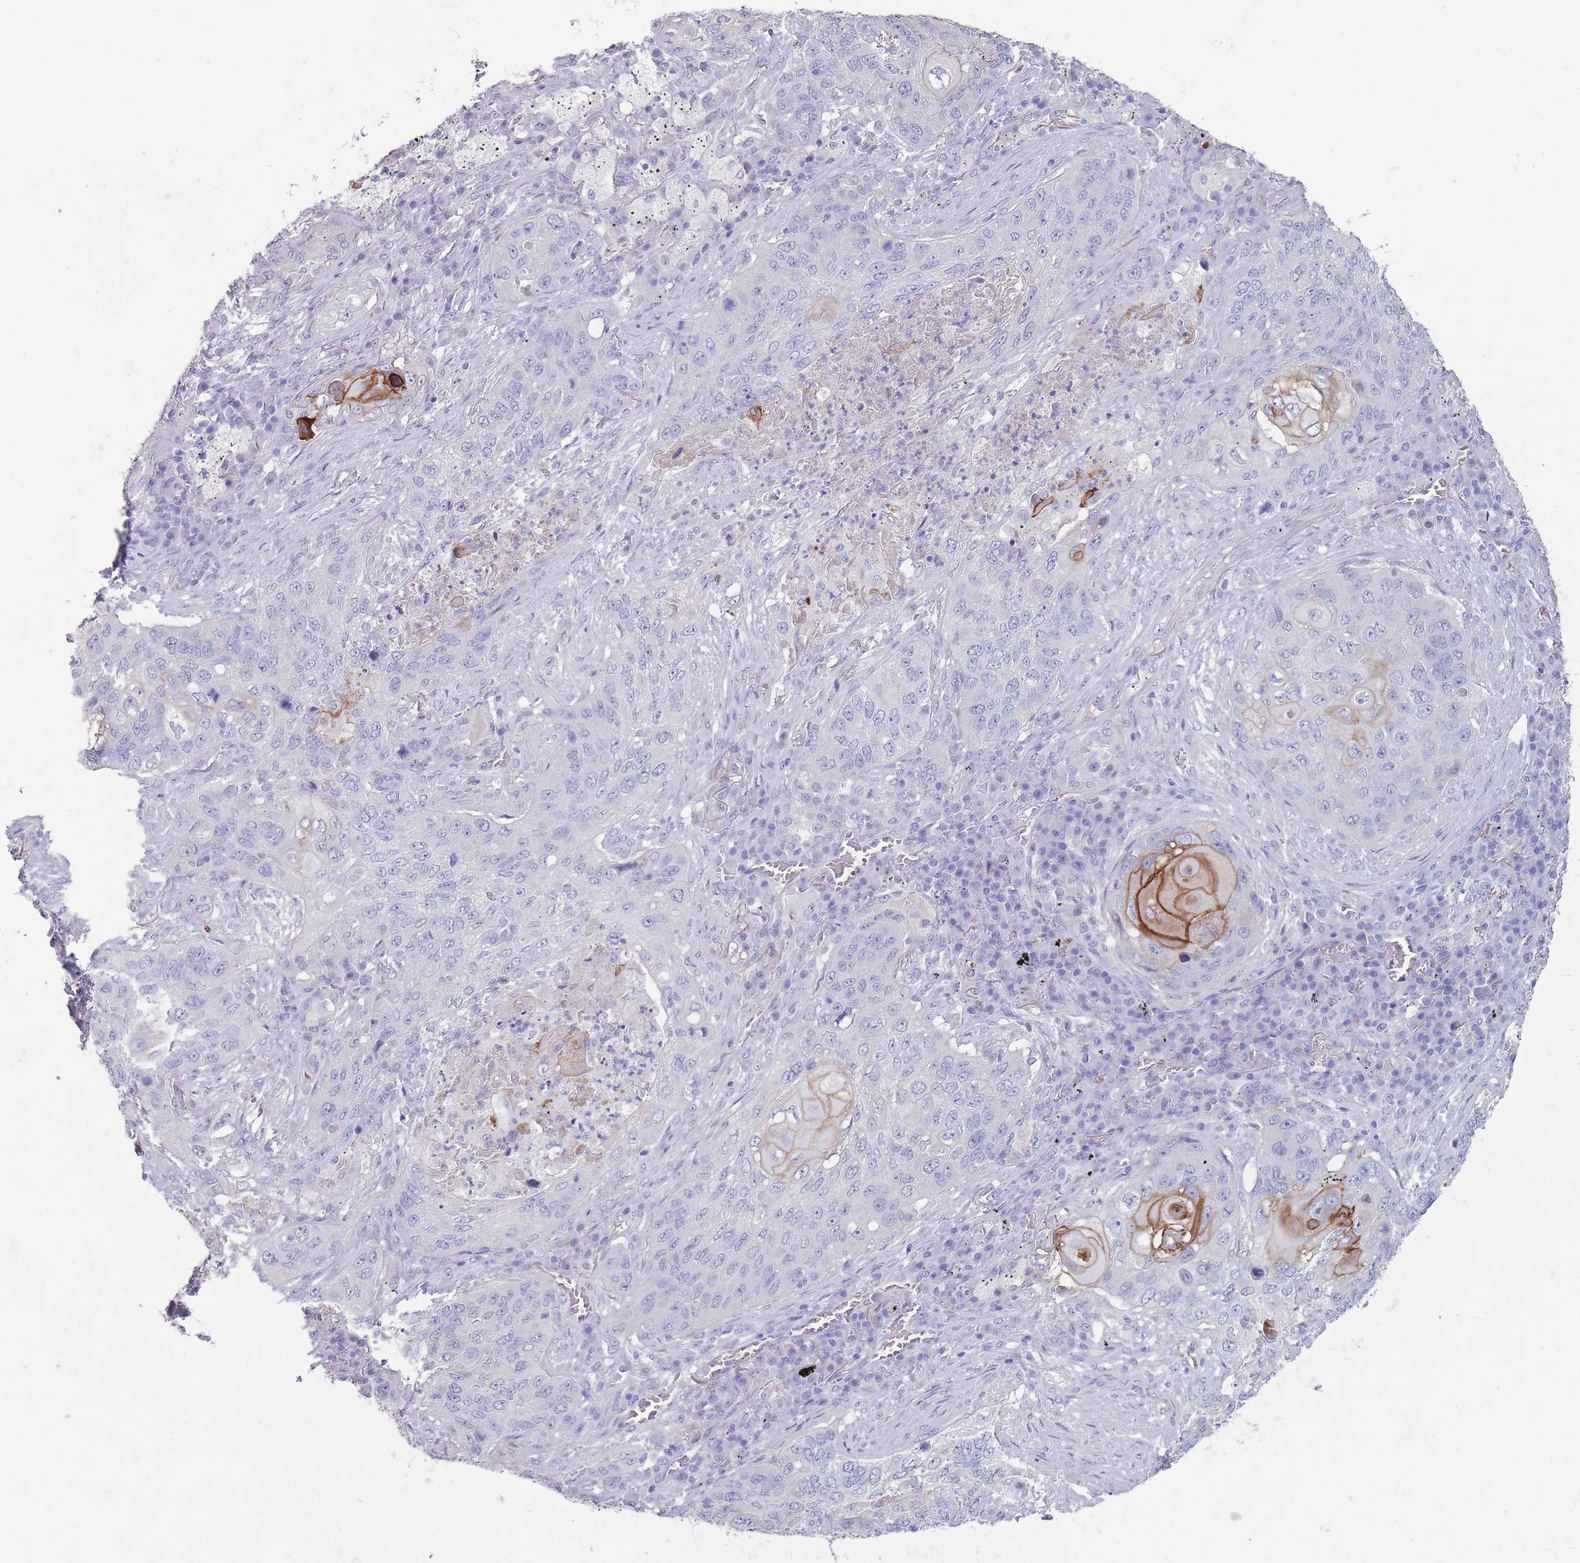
{"staining": {"intensity": "moderate", "quantity": "<25%", "location": "cytoplasmic/membranous"}, "tissue": "lung cancer", "cell_type": "Tumor cells", "image_type": "cancer", "snomed": [{"axis": "morphology", "description": "Squamous cell carcinoma, NOS"}, {"axis": "topography", "description": "Lung"}], "caption": "DAB immunohistochemical staining of human lung squamous cell carcinoma exhibits moderate cytoplasmic/membranous protein staining in about <25% of tumor cells.", "gene": "RHBG", "patient": {"sex": "female", "age": 63}}